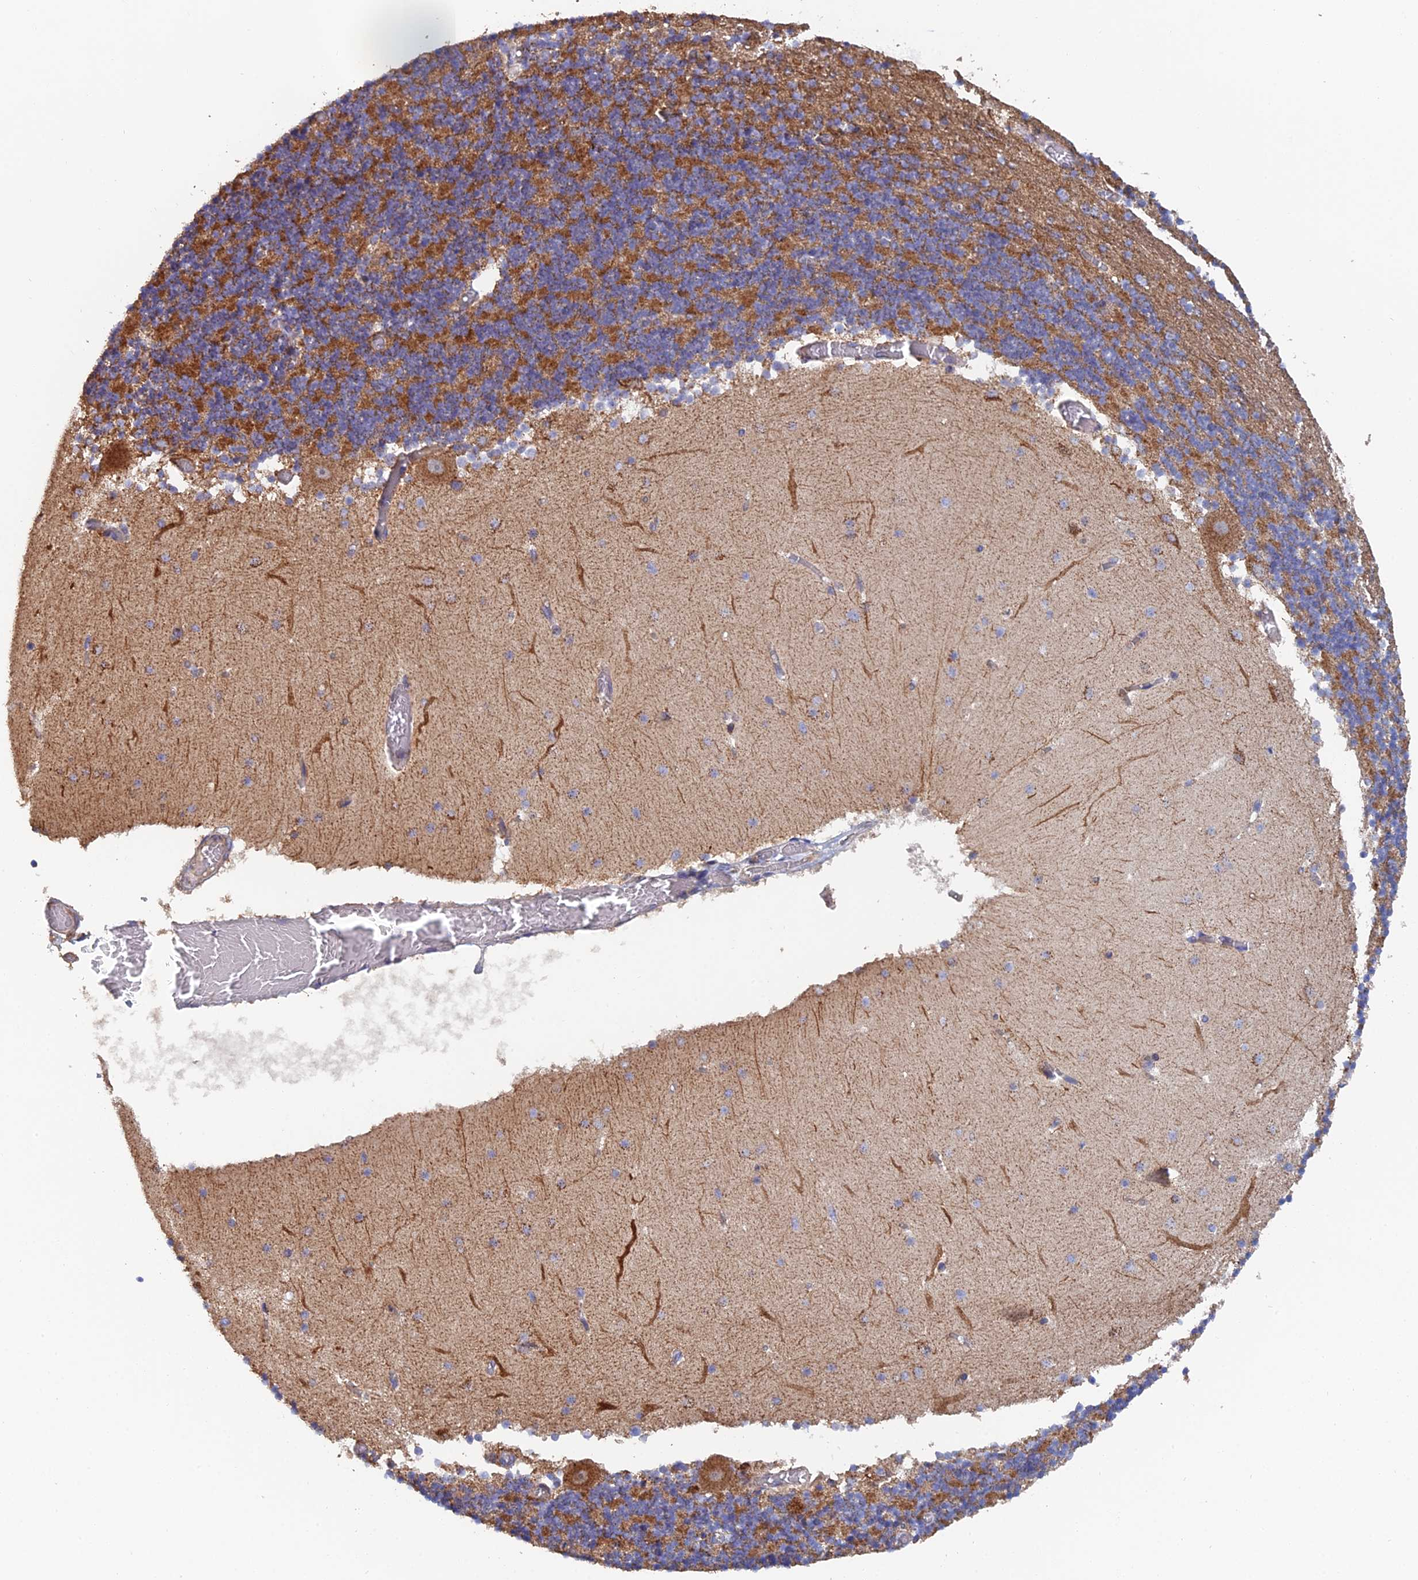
{"staining": {"intensity": "moderate", "quantity": "25%-75%", "location": "cytoplasmic/membranous"}, "tissue": "cerebellum", "cell_type": "Cells in granular layer", "image_type": "normal", "snomed": [{"axis": "morphology", "description": "Normal tissue, NOS"}, {"axis": "topography", "description": "Cerebellum"}], "caption": "This is an image of immunohistochemistry staining of unremarkable cerebellum, which shows moderate expression in the cytoplasmic/membranous of cells in granular layer.", "gene": "ECSIT", "patient": {"sex": "female", "age": 28}}